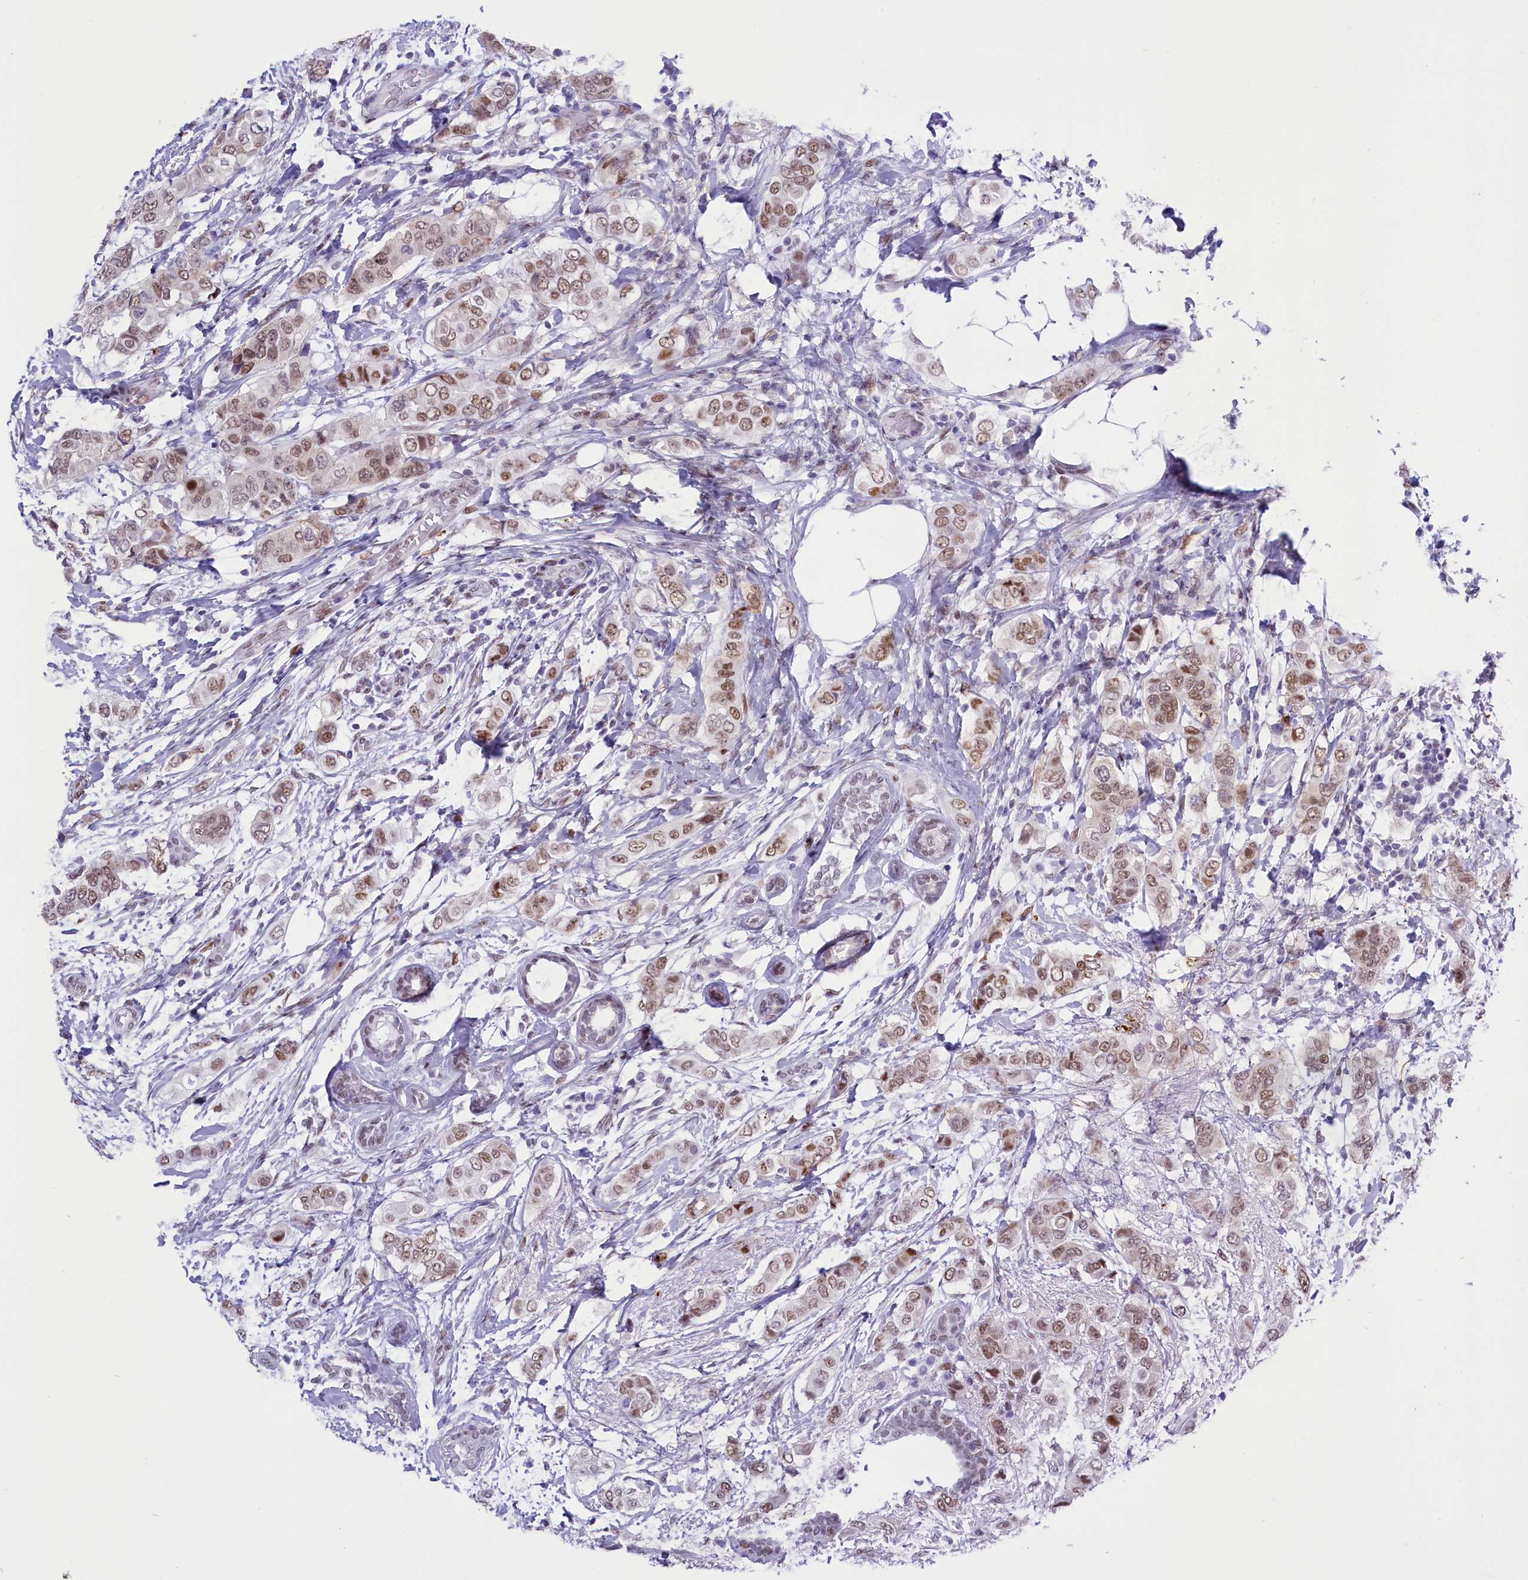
{"staining": {"intensity": "moderate", "quantity": ">75%", "location": "nuclear"}, "tissue": "breast cancer", "cell_type": "Tumor cells", "image_type": "cancer", "snomed": [{"axis": "morphology", "description": "Lobular carcinoma"}, {"axis": "topography", "description": "Breast"}], "caption": "A brown stain shows moderate nuclear expression of a protein in breast lobular carcinoma tumor cells.", "gene": "RPS6KB1", "patient": {"sex": "female", "age": 51}}